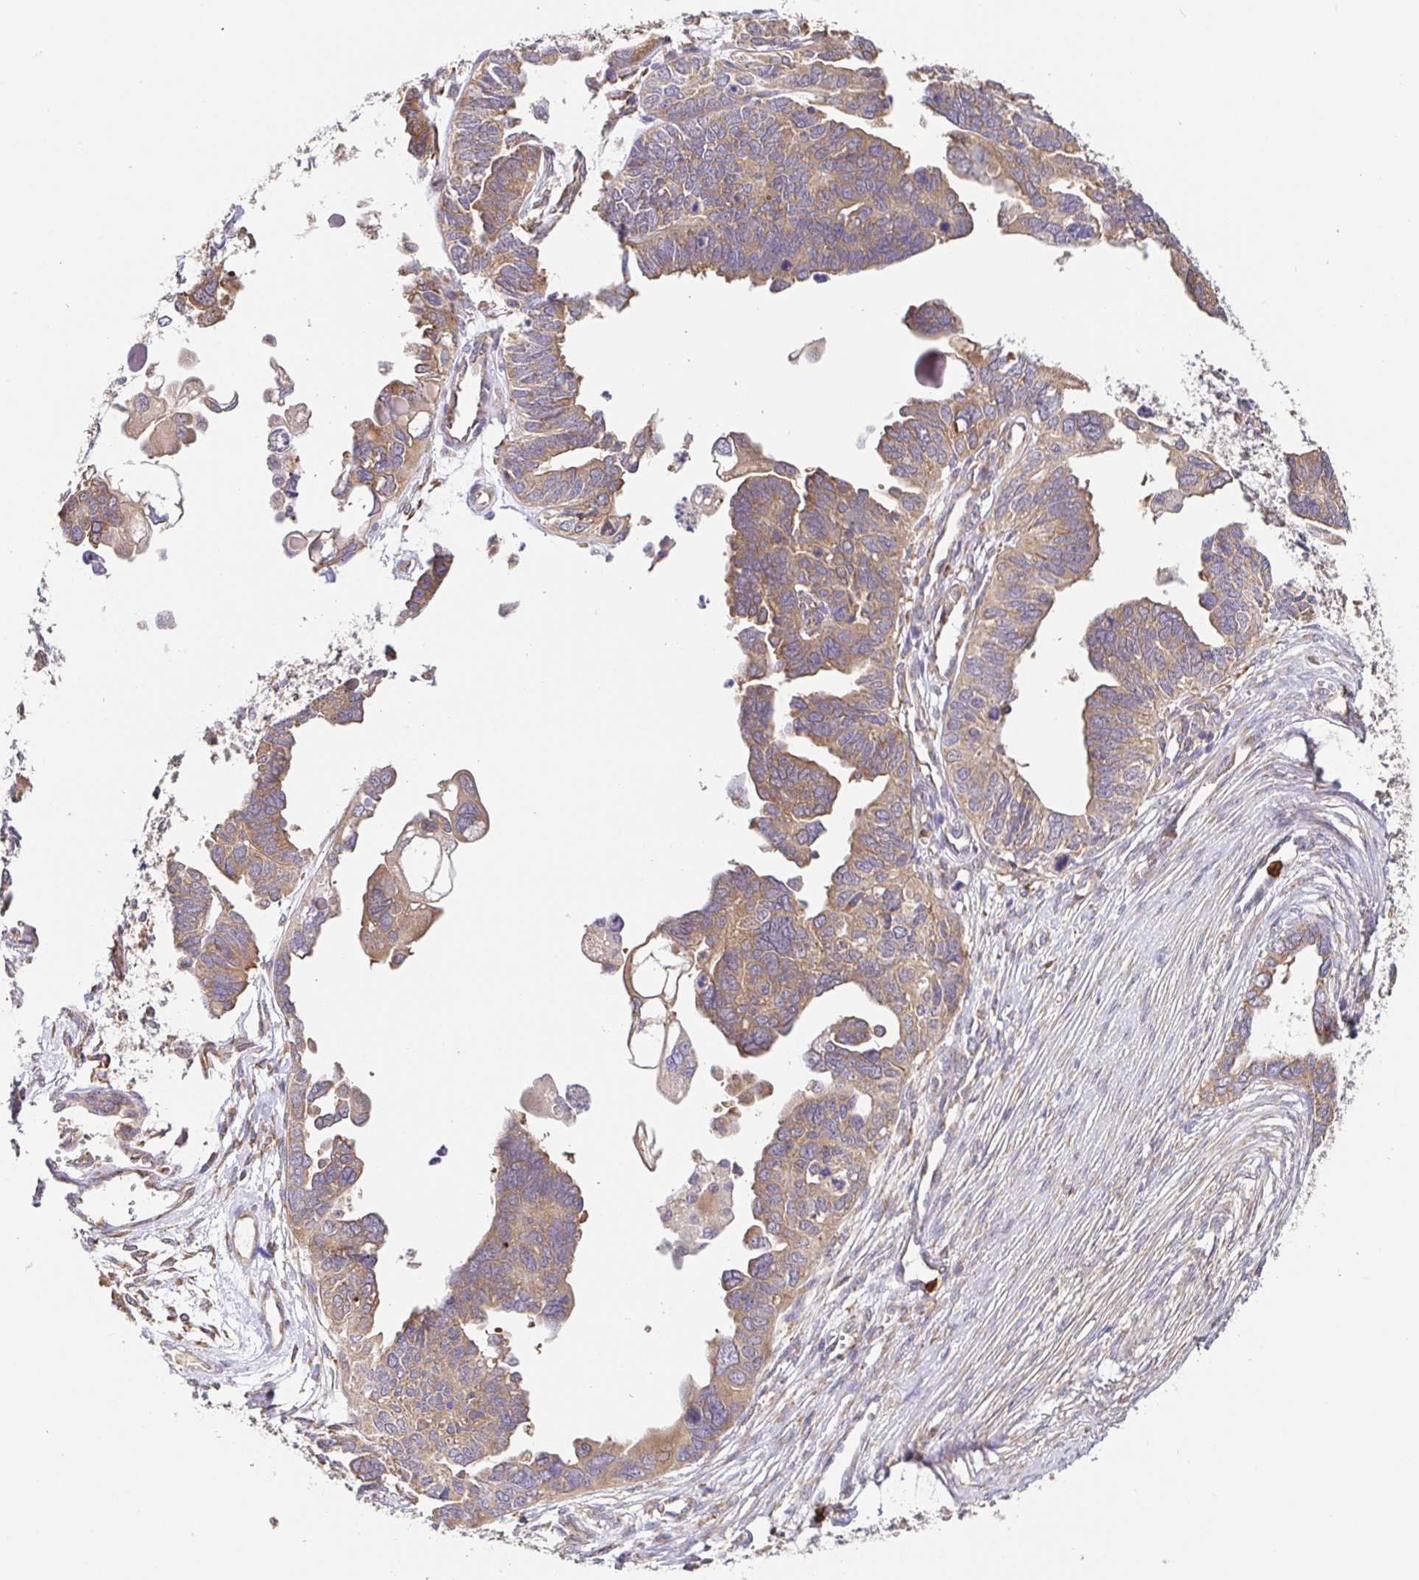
{"staining": {"intensity": "weak", "quantity": ">75%", "location": "cytoplasmic/membranous"}, "tissue": "ovarian cancer", "cell_type": "Tumor cells", "image_type": "cancer", "snomed": [{"axis": "morphology", "description": "Cystadenocarcinoma, serous, NOS"}, {"axis": "topography", "description": "Ovary"}], "caption": "A brown stain highlights weak cytoplasmic/membranous expression of a protein in ovarian serous cystadenocarcinoma tumor cells.", "gene": "PDPK1", "patient": {"sex": "female", "age": 51}}